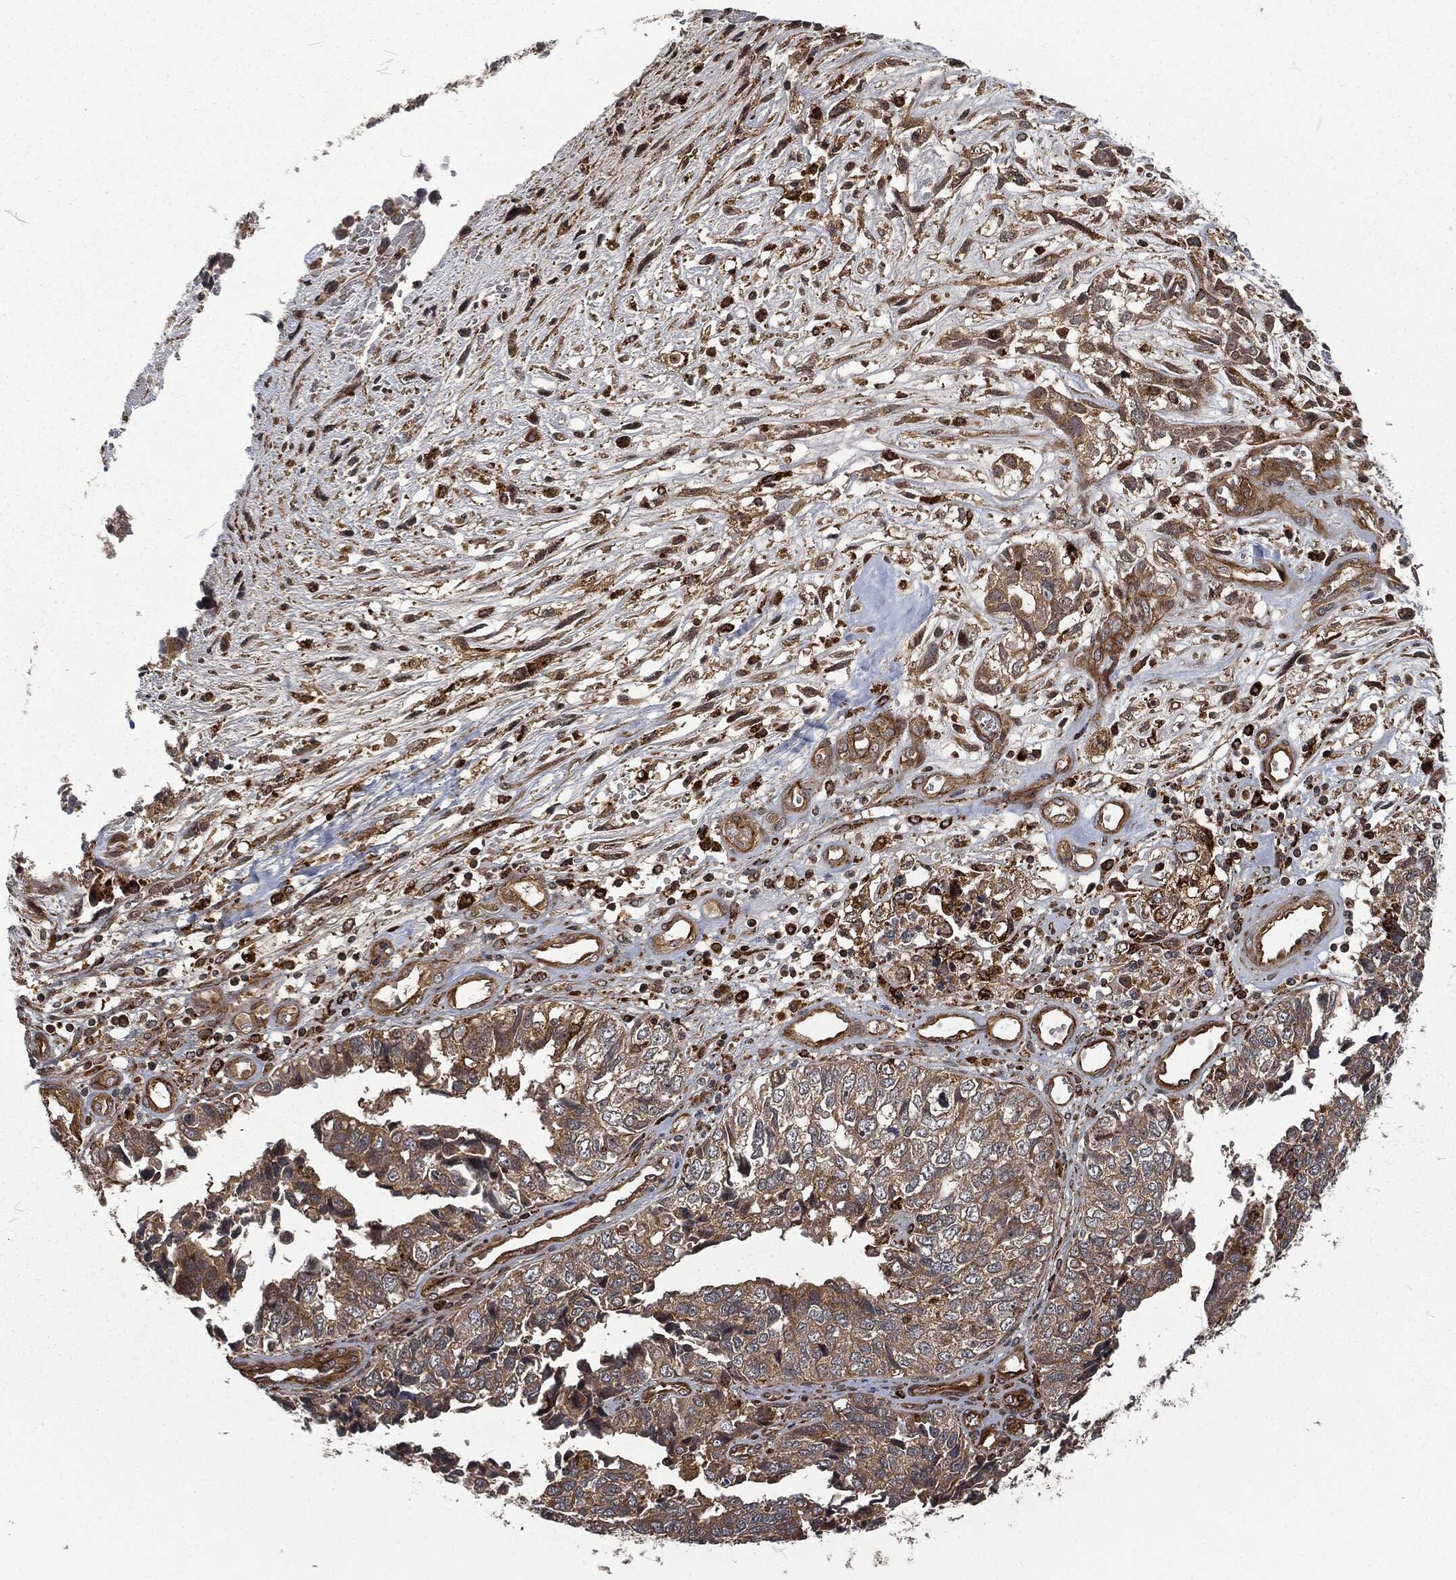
{"staining": {"intensity": "moderate", "quantity": "<25%", "location": "cytoplasmic/membranous"}, "tissue": "cervical cancer", "cell_type": "Tumor cells", "image_type": "cancer", "snomed": [{"axis": "morphology", "description": "Squamous cell carcinoma, NOS"}, {"axis": "topography", "description": "Cervix"}], "caption": "Immunohistochemical staining of squamous cell carcinoma (cervical) exhibits low levels of moderate cytoplasmic/membranous staining in approximately <25% of tumor cells. (DAB = brown stain, brightfield microscopy at high magnification).", "gene": "RFTN1", "patient": {"sex": "female", "age": 63}}